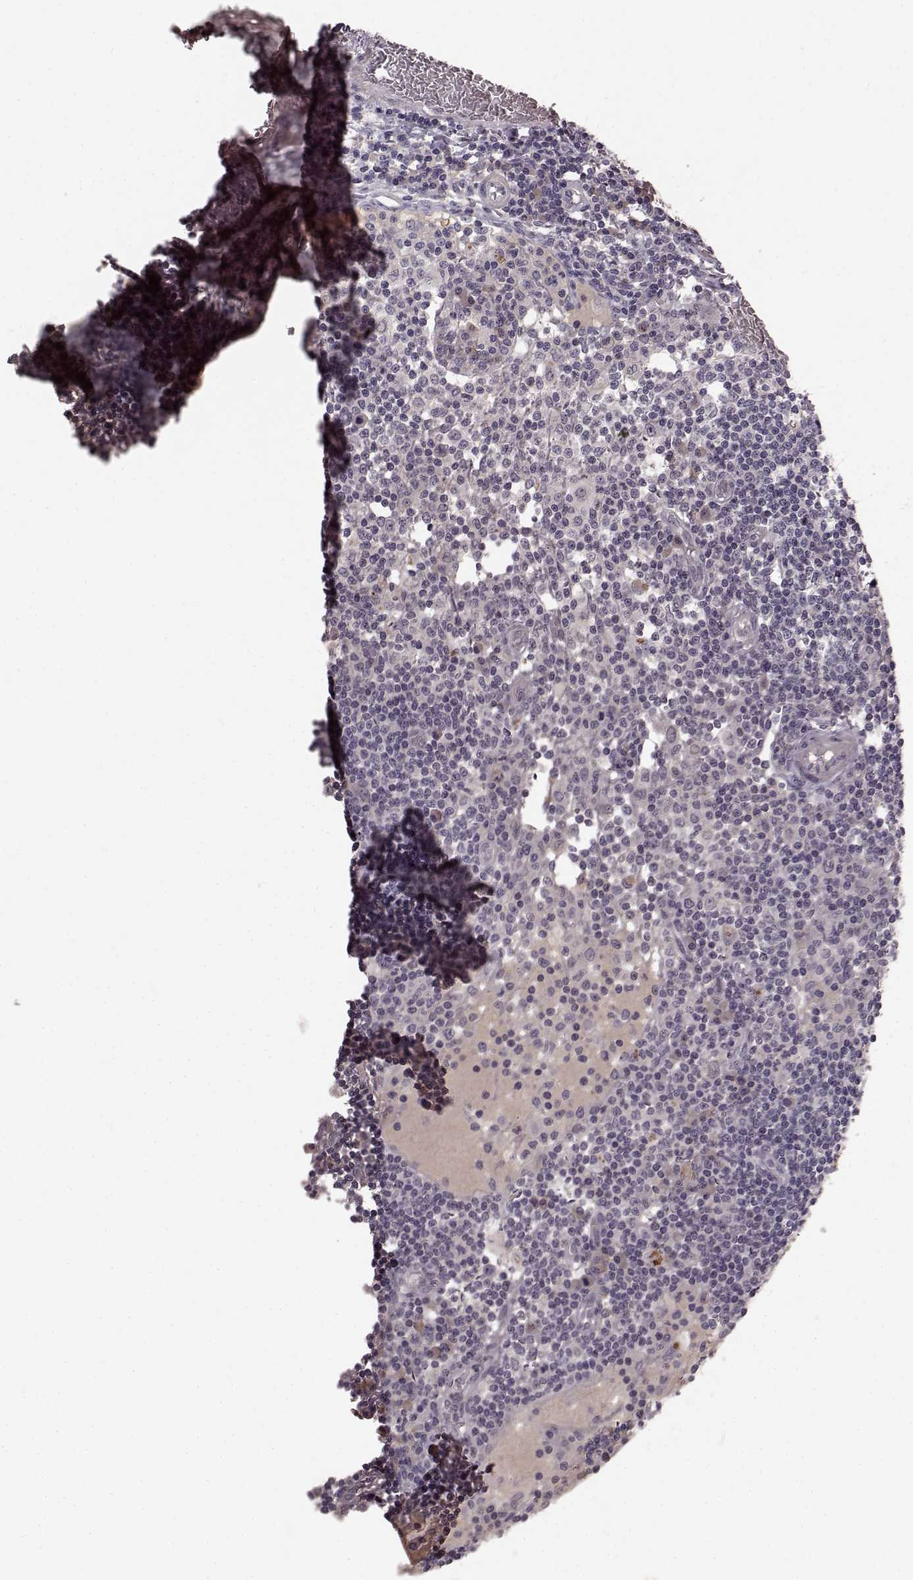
{"staining": {"intensity": "negative", "quantity": "none", "location": "none"}, "tissue": "lymph node", "cell_type": "Germinal center cells", "image_type": "normal", "snomed": [{"axis": "morphology", "description": "Normal tissue, NOS"}, {"axis": "topography", "description": "Lymph node"}], "caption": "This image is of benign lymph node stained with IHC to label a protein in brown with the nuclei are counter-stained blue. There is no positivity in germinal center cells.", "gene": "SLC22A18", "patient": {"sex": "female", "age": 72}}